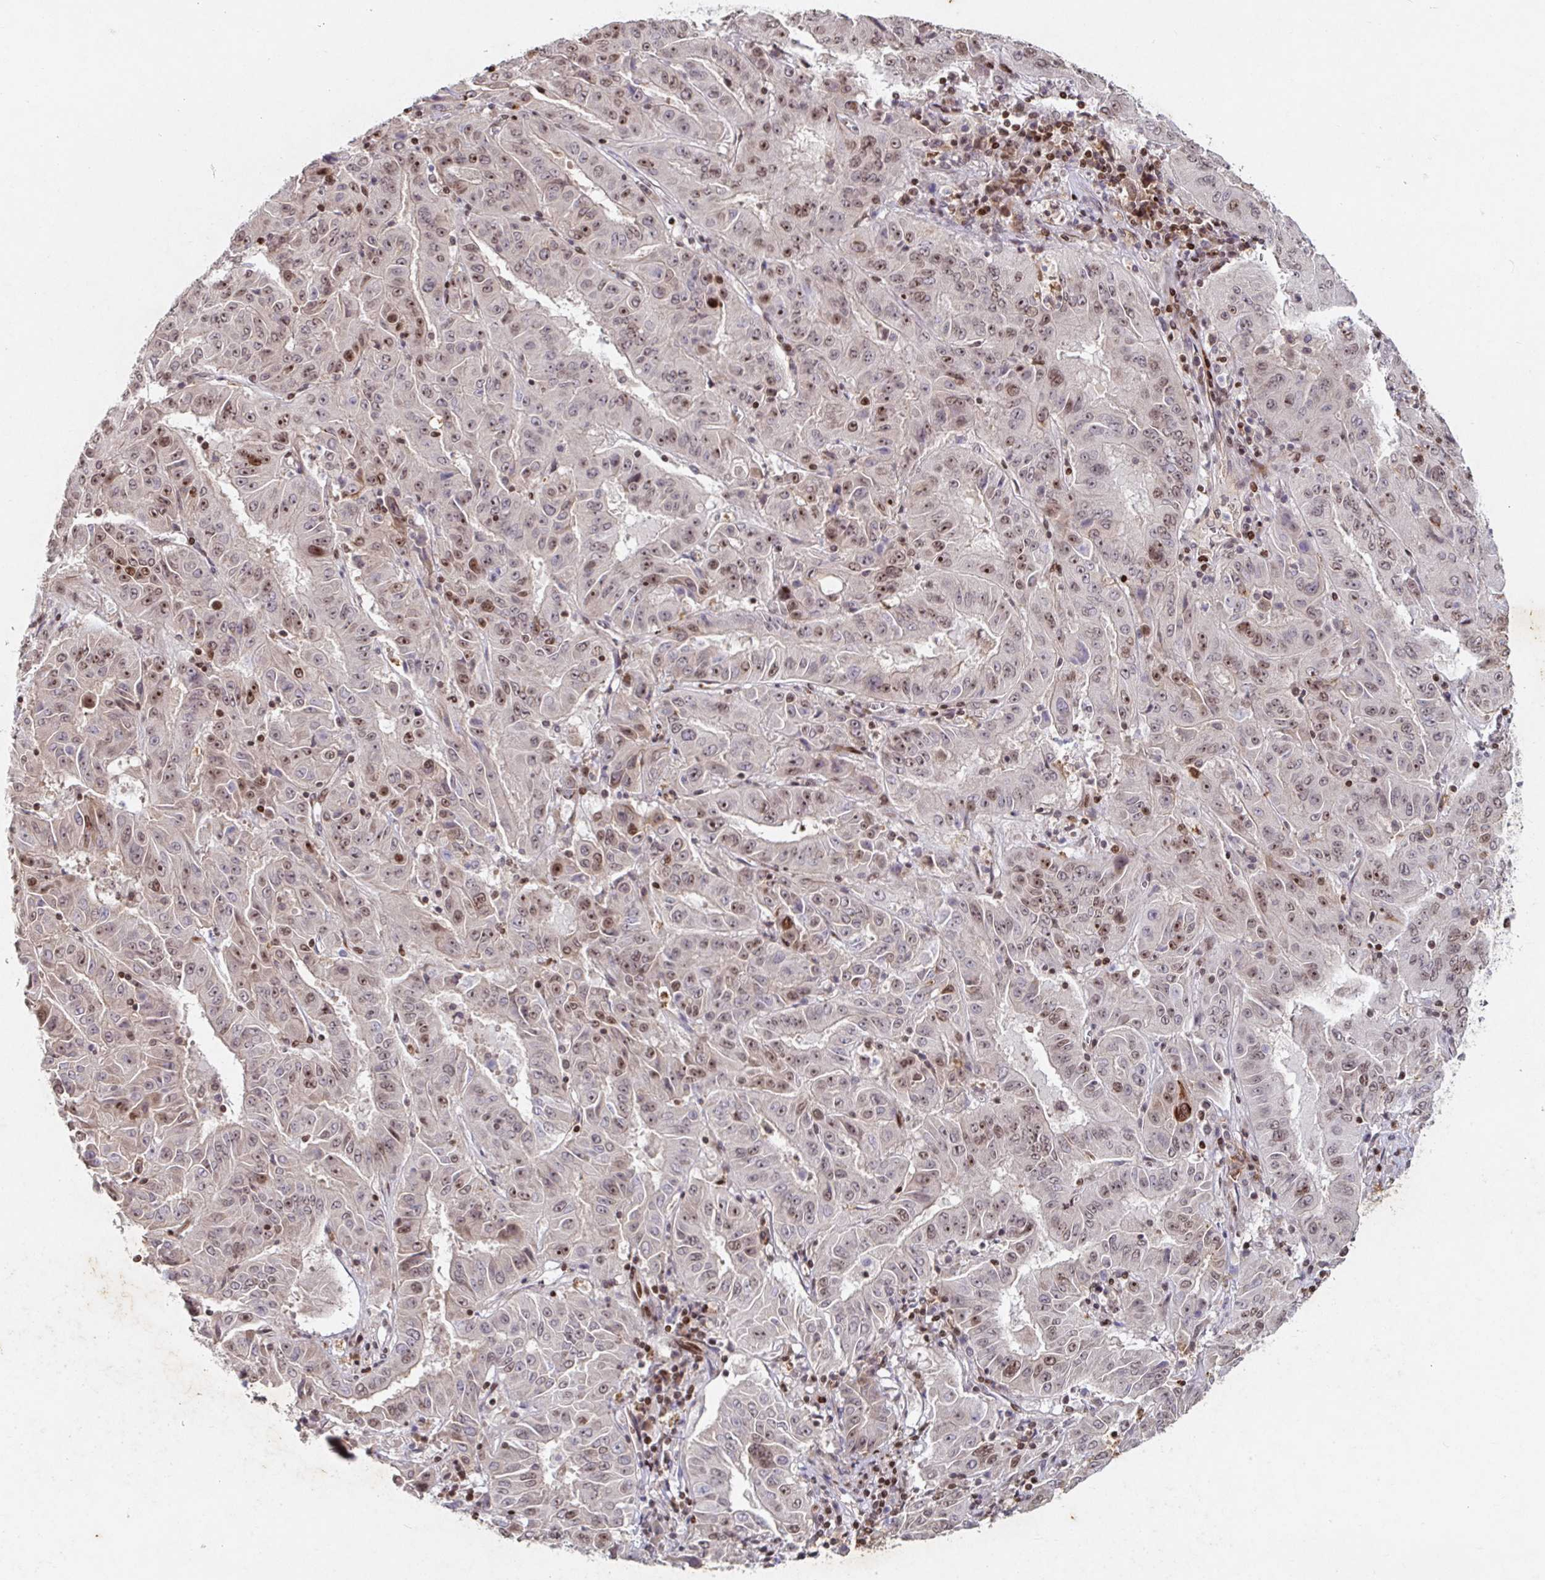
{"staining": {"intensity": "moderate", "quantity": "25%-75%", "location": "nuclear"}, "tissue": "pancreatic cancer", "cell_type": "Tumor cells", "image_type": "cancer", "snomed": [{"axis": "morphology", "description": "Adenocarcinoma, NOS"}, {"axis": "topography", "description": "Pancreas"}], "caption": "Protein staining shows moderate nuclear positivity in about 25%-75% of tumor cells in pancreatic adenocarcinoma. (DAB = brown stain, brightfield microscopy at high magnification).", "gene": "C19orf53", "patient": {"sex": "male", "age": 63}}